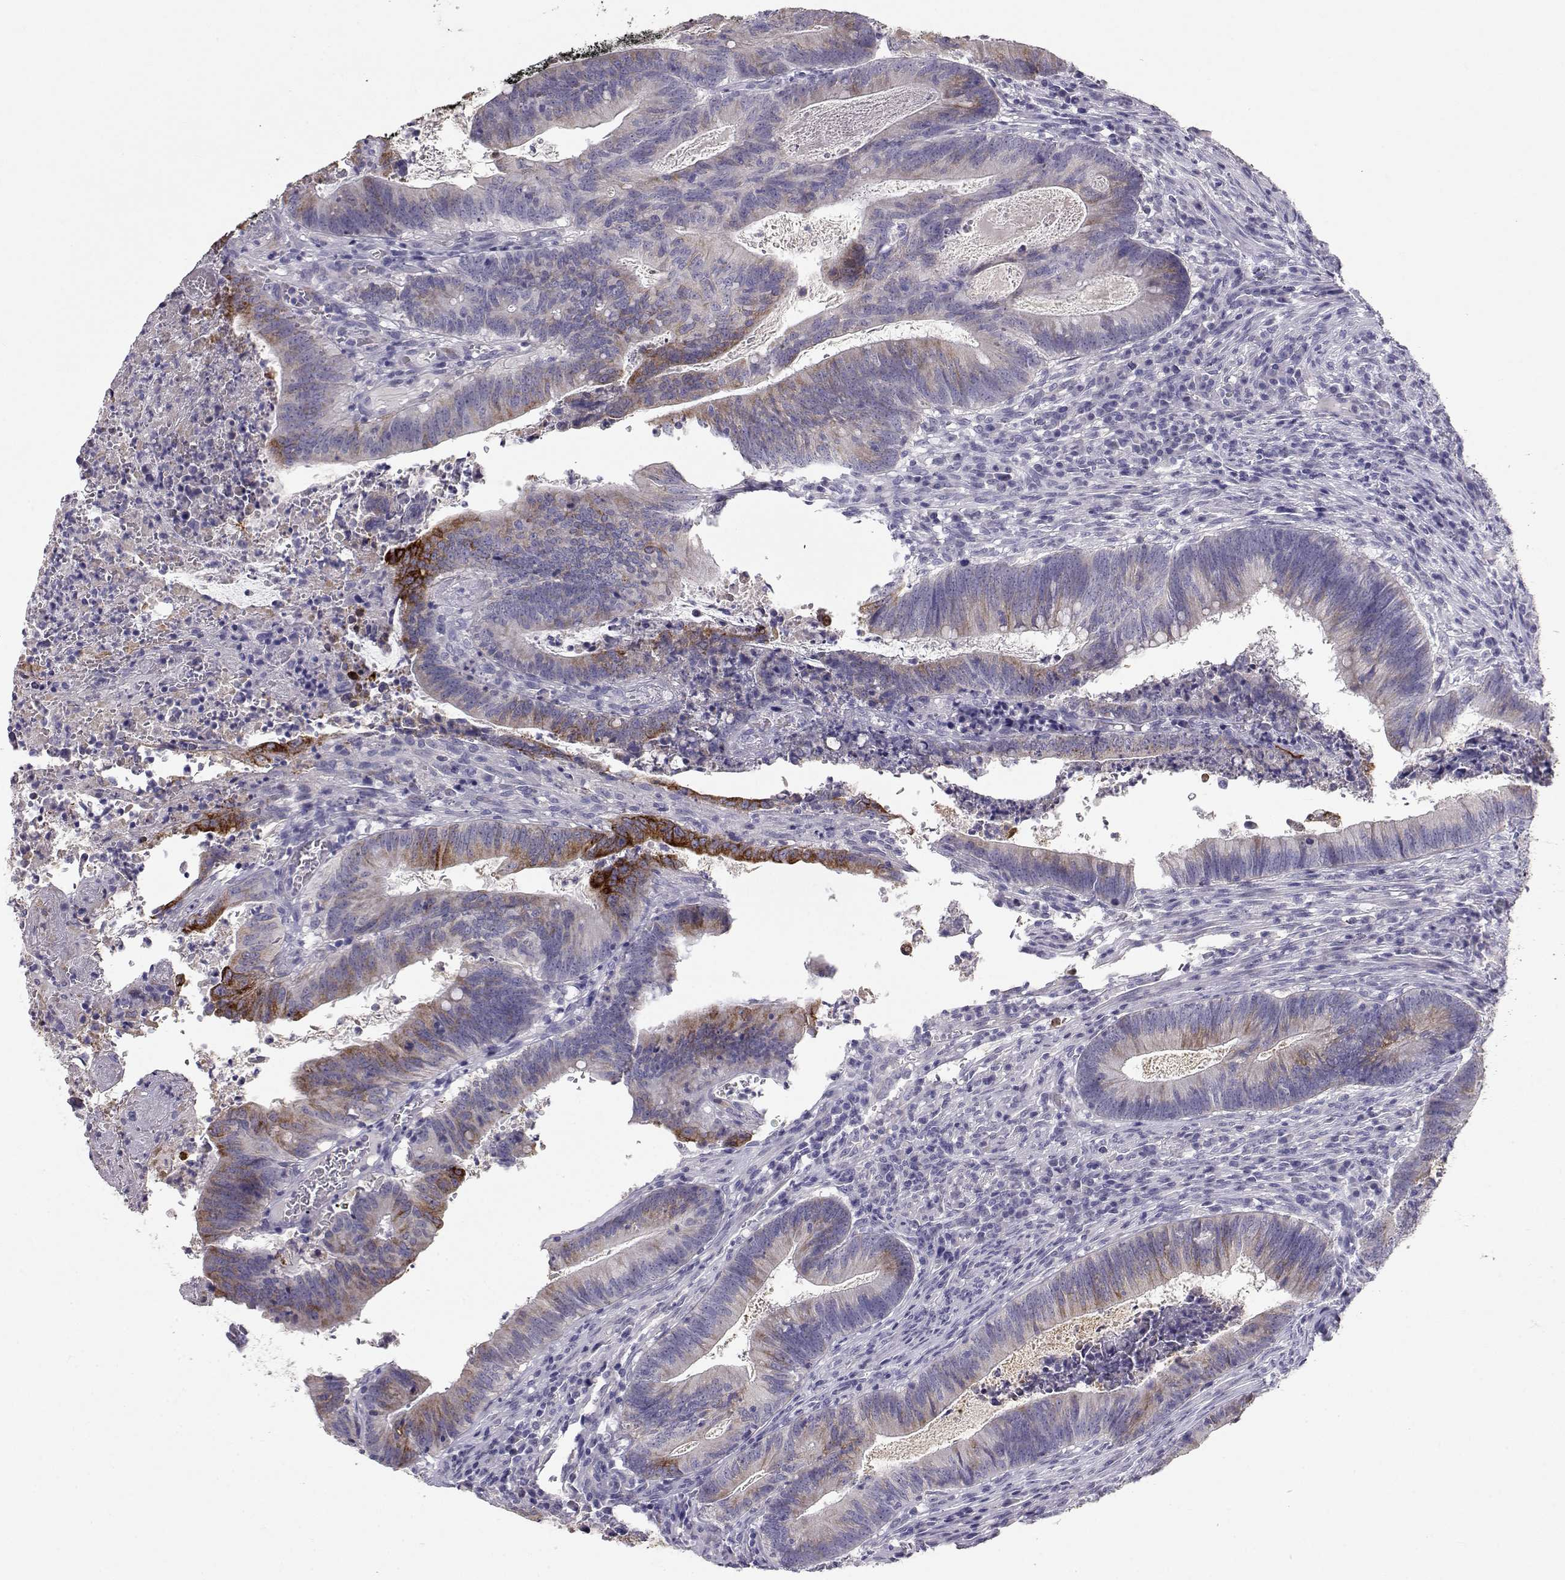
{"staining": {"intensity": "strong", "quantity": "<25%", "location": "cytoplasmic/membranous"}, "tissue": "colorectal cancer", "cell_type": "Tumor cells", "image_type": "cancer", "snomed": [{"axis": "morphology", "description": "Adenocarcinoma, NOS"}, {"axis": "topography", "description": "Colon"}], "caption": "Immunohistochemistry image of human colorectal adenocarcinoma stained for a protein (brown), which displays medium levels of strong cytoplasmic/membranous positivity in approximately <25% of tumor cells.", "gene": "LAMB3", "patient": {"sex": "female", "age": 70}}